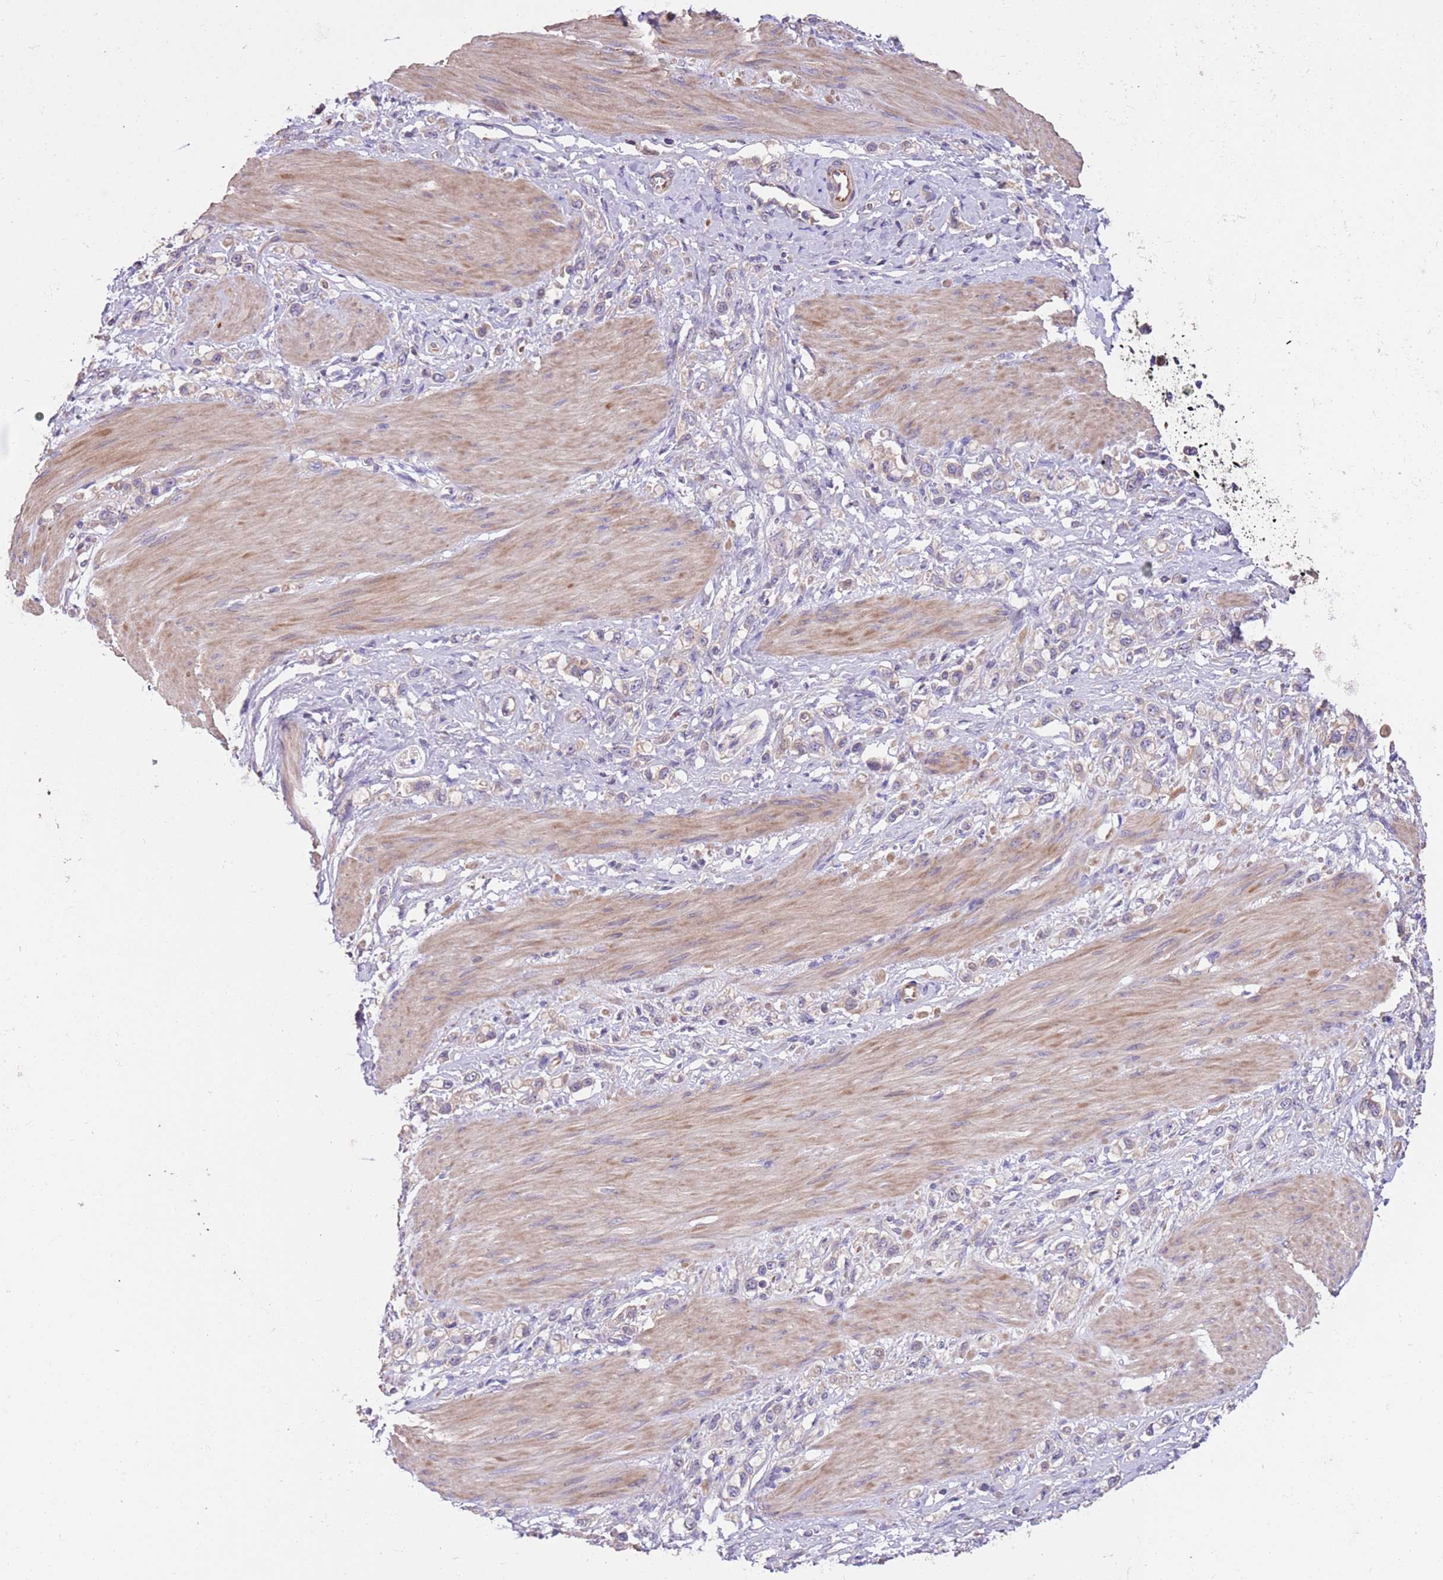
{"staining": {"intensity": "negative", "quantity": "none", "location": "none"}, "tissue": "stomach cancer", "cell_type": "Tumor cells", "image_type": "cancer", "snomed": [{"axis": "morphology", "description": "Adenocarcinoma, NOS"}, {"axis": "topography", "description": "Stomach"}], "caption": "A micrograph of stomach adenocarcinoma stained for a protein reveals no brown staining in tumor cells. The staining was performed using DAB (3,3'-diaminobenzidine) to visualize the protein expression in brown, while the nuclei were stained in blue with hematoxylin (Magnification: 20x).", "gene": "FAM89B", "patient": {"sex": "female", "age": 65}}